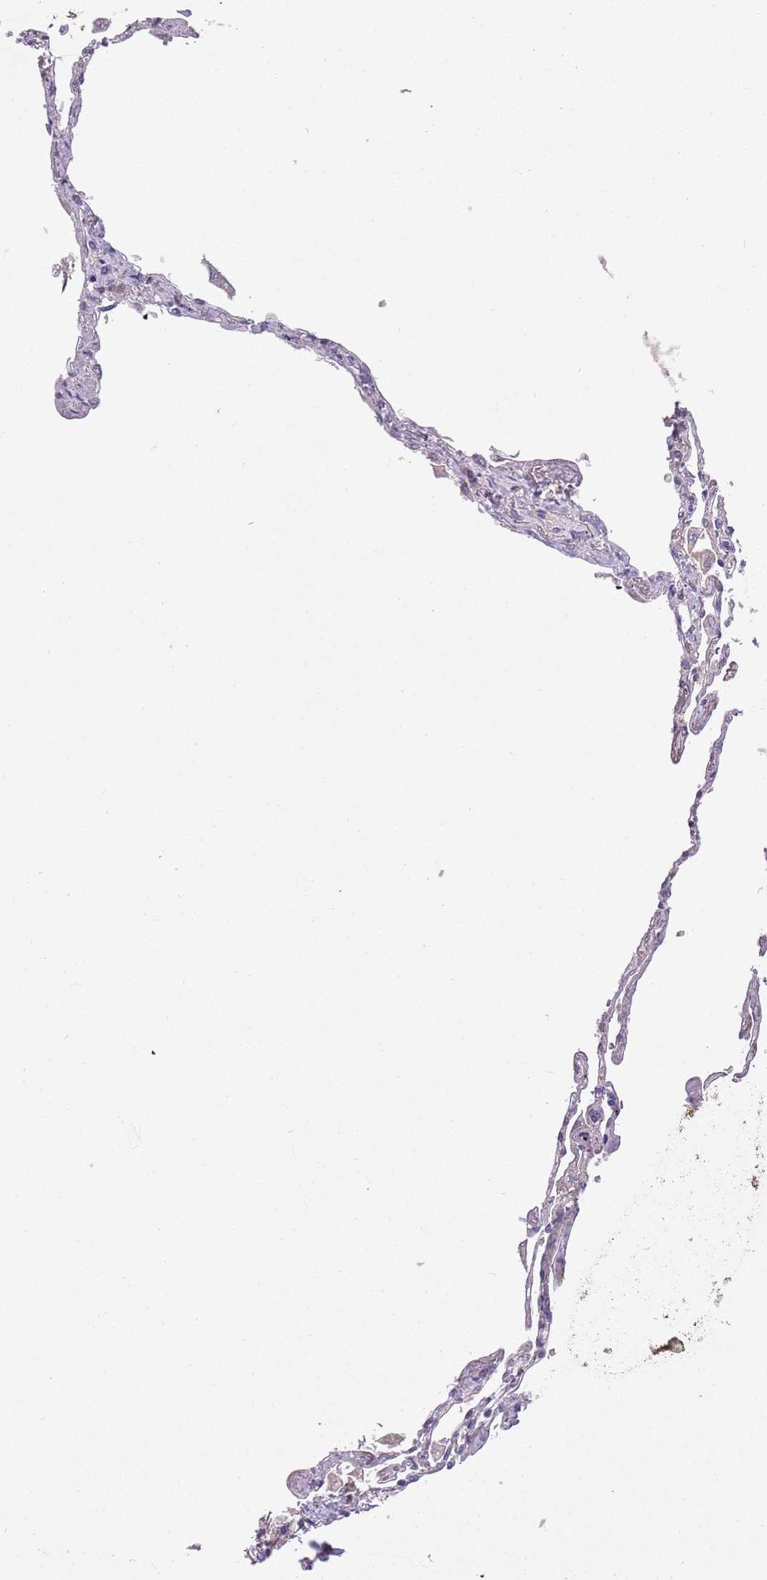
{"staining": {"intensity": "negative", "quantity": "none", "location": "none"}, "tissue": "lung", "cell_type": "Alveolar cells", "image_type": "normal", "snomed": [{"axis": "morphology", "description": "Normal tissue, NOS"}, {"axis": "topography", "description": "Lung"}], "caption": "This is a micrograph of immunohistochemistry (IHC) staining of unremarkable lung, which shows no positivity in alveolar cells.", "gene": "CFAP73", "patient": {"sex": "female", "age": 67}}